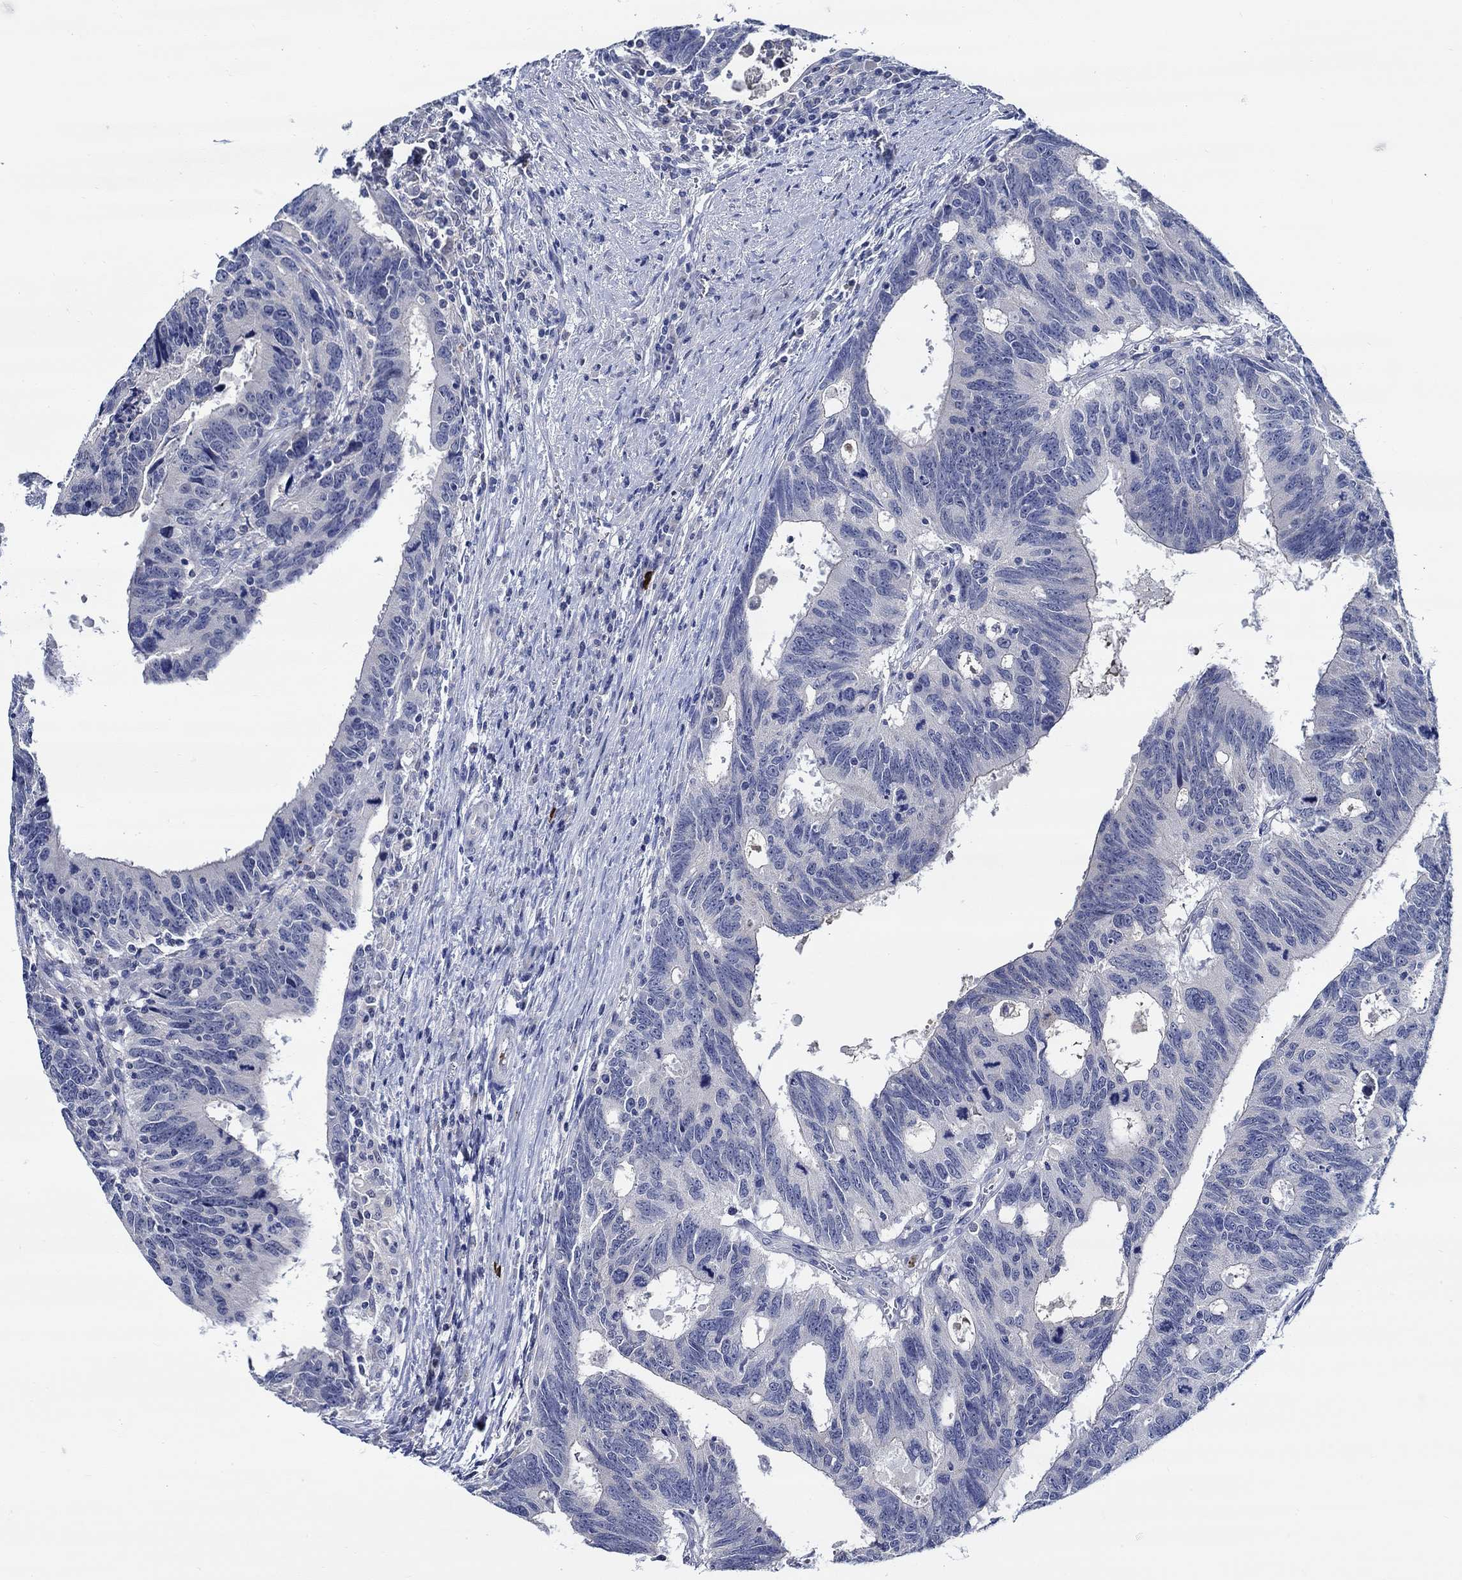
{"staining": {"intensity": "negative", "quantity": "none", "location": "none"}, "tissue": "colorectal cancer", "cell_type": "Tumor cells", "image_type": "cancer", "snomed": [{"axis": "morphology", "description": "Adenocarcinoma, NOS"}, {"axis": "topography", "description": "Colon"}], "caption": "This photomicrograph is of adenocarcinoma (colorectal) stained with IHC to label a protein in brown with the nuclei are counter-stained blue. There is no positivity in tumor cells.", "gene": "ALOX12", "patient": {"sex": "female", "age": 77}}